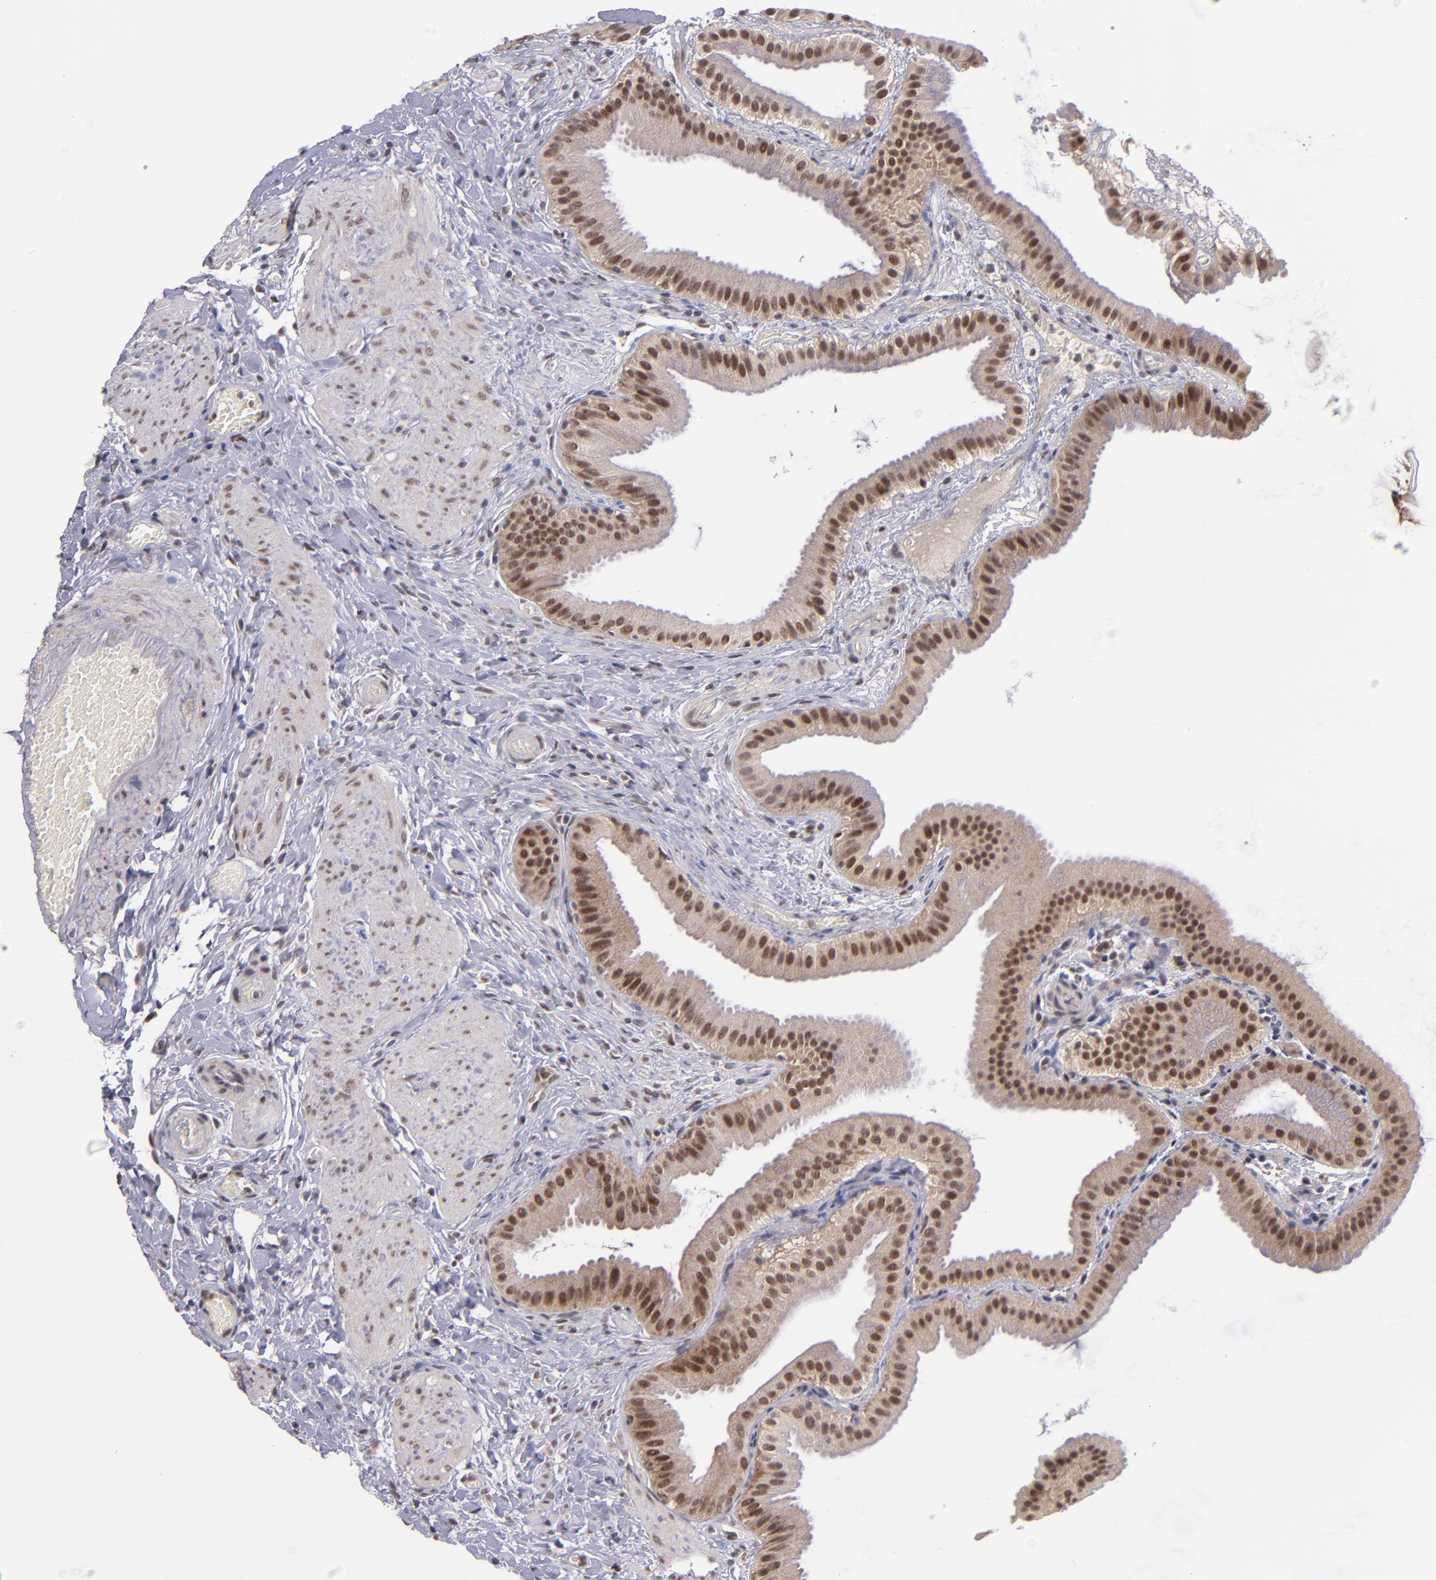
{"staining": {"intensity": "moderate", "quantity": ">75%", "location": "nuclear"}, "tissue": "gallbladder", "cell_type": "Glandular cells", "image_type": "normal", "snomed": [{"axis": "morphology", "description": "Normal tissue, NOS"}, {"axis": "topography", "description": "Gallbladder"}], "caption": "A high-resolution image shows IHC staining of normal gallbladder, which shows moderate nuclear positivity in approximately >75% of glandular cells.", "gene": "EP300", "patient": {"sex": "female", "age": 63}}